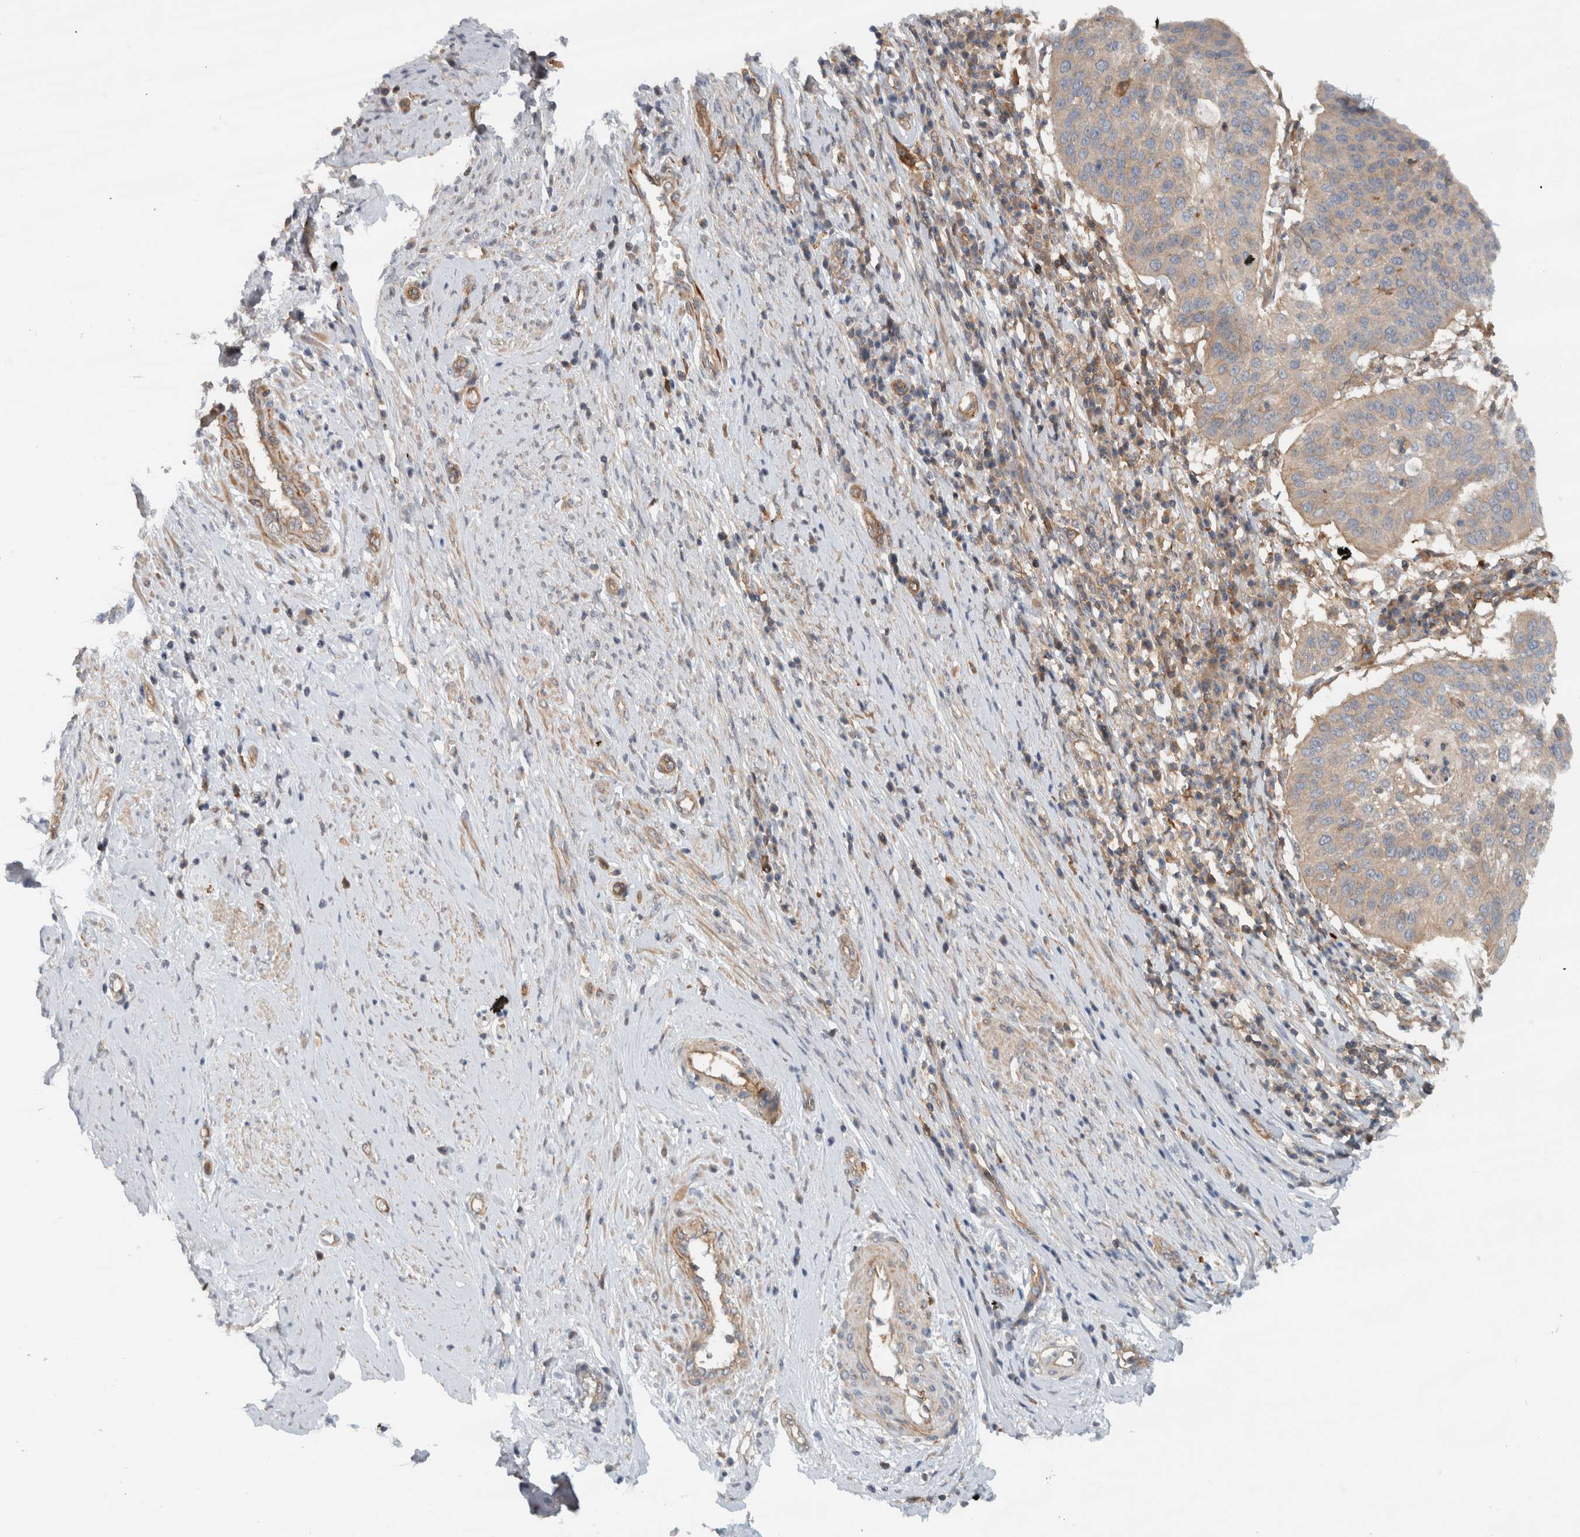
{"staining": {"intensity": "negative", "quantity": "none", "location": "none"}, "tissue": "cervical cancer", "cell_type": "Tumor cells", "image_type": "cancer", "snomed": [{"axis": "morphology", "description": "Normal tissue, NOS"}, {"axis": "morphology", "description": "Squamous cell carcinoma, NOS"}, {"axis": "topography", "description": "Cervix"}], "caption": "Immunohistochemistry histopathology image of human squamous cell carcinoma (cervical) stained for a protein (brown), which shows no staining in tumor cells. (Immunohistochemistry, brightfield microscopy, high magnification).", "gene": "MPRIP", "patient": {"sex": "female", "age": 39}}